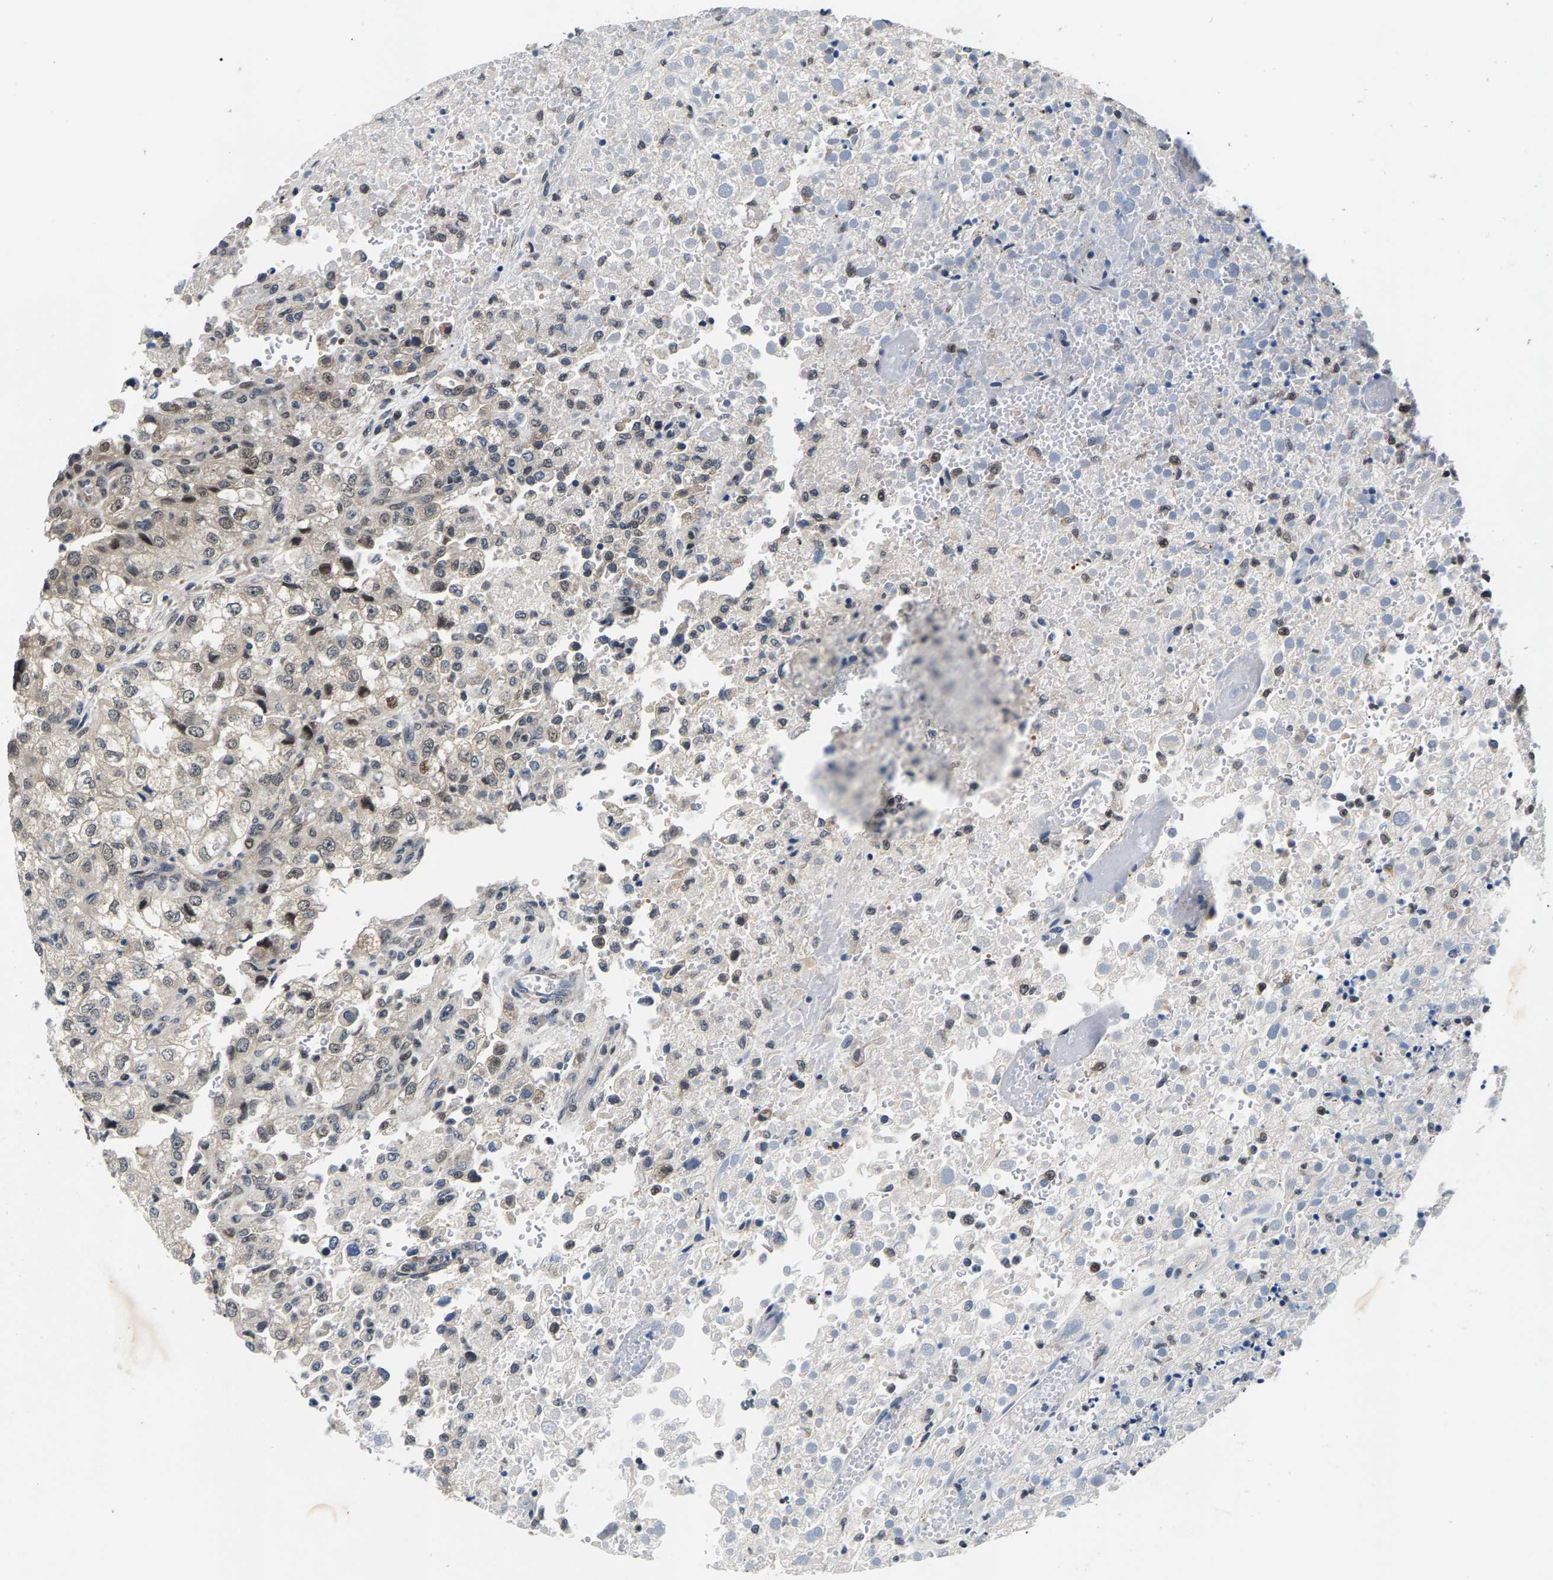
{"staining": {"intensity": "weak", "quantity": "<25%", "location": "nuclear"}, "tissue": "renal cancer", "cell_type": "Tumor cells", "image_type": "cancer", "snomed": [{"axis": "morphology", "description": "Adenocarcinoma, NOS"}, {"axis": "topography", "description": "Kidney"}], "caption": "Renal cancer (adenocarcinoma) was stained to show a protein in brown. There is no significant expression in tumor cells.", "gene": "RBM33", "patient": {"sex": "female", "age": 54}}